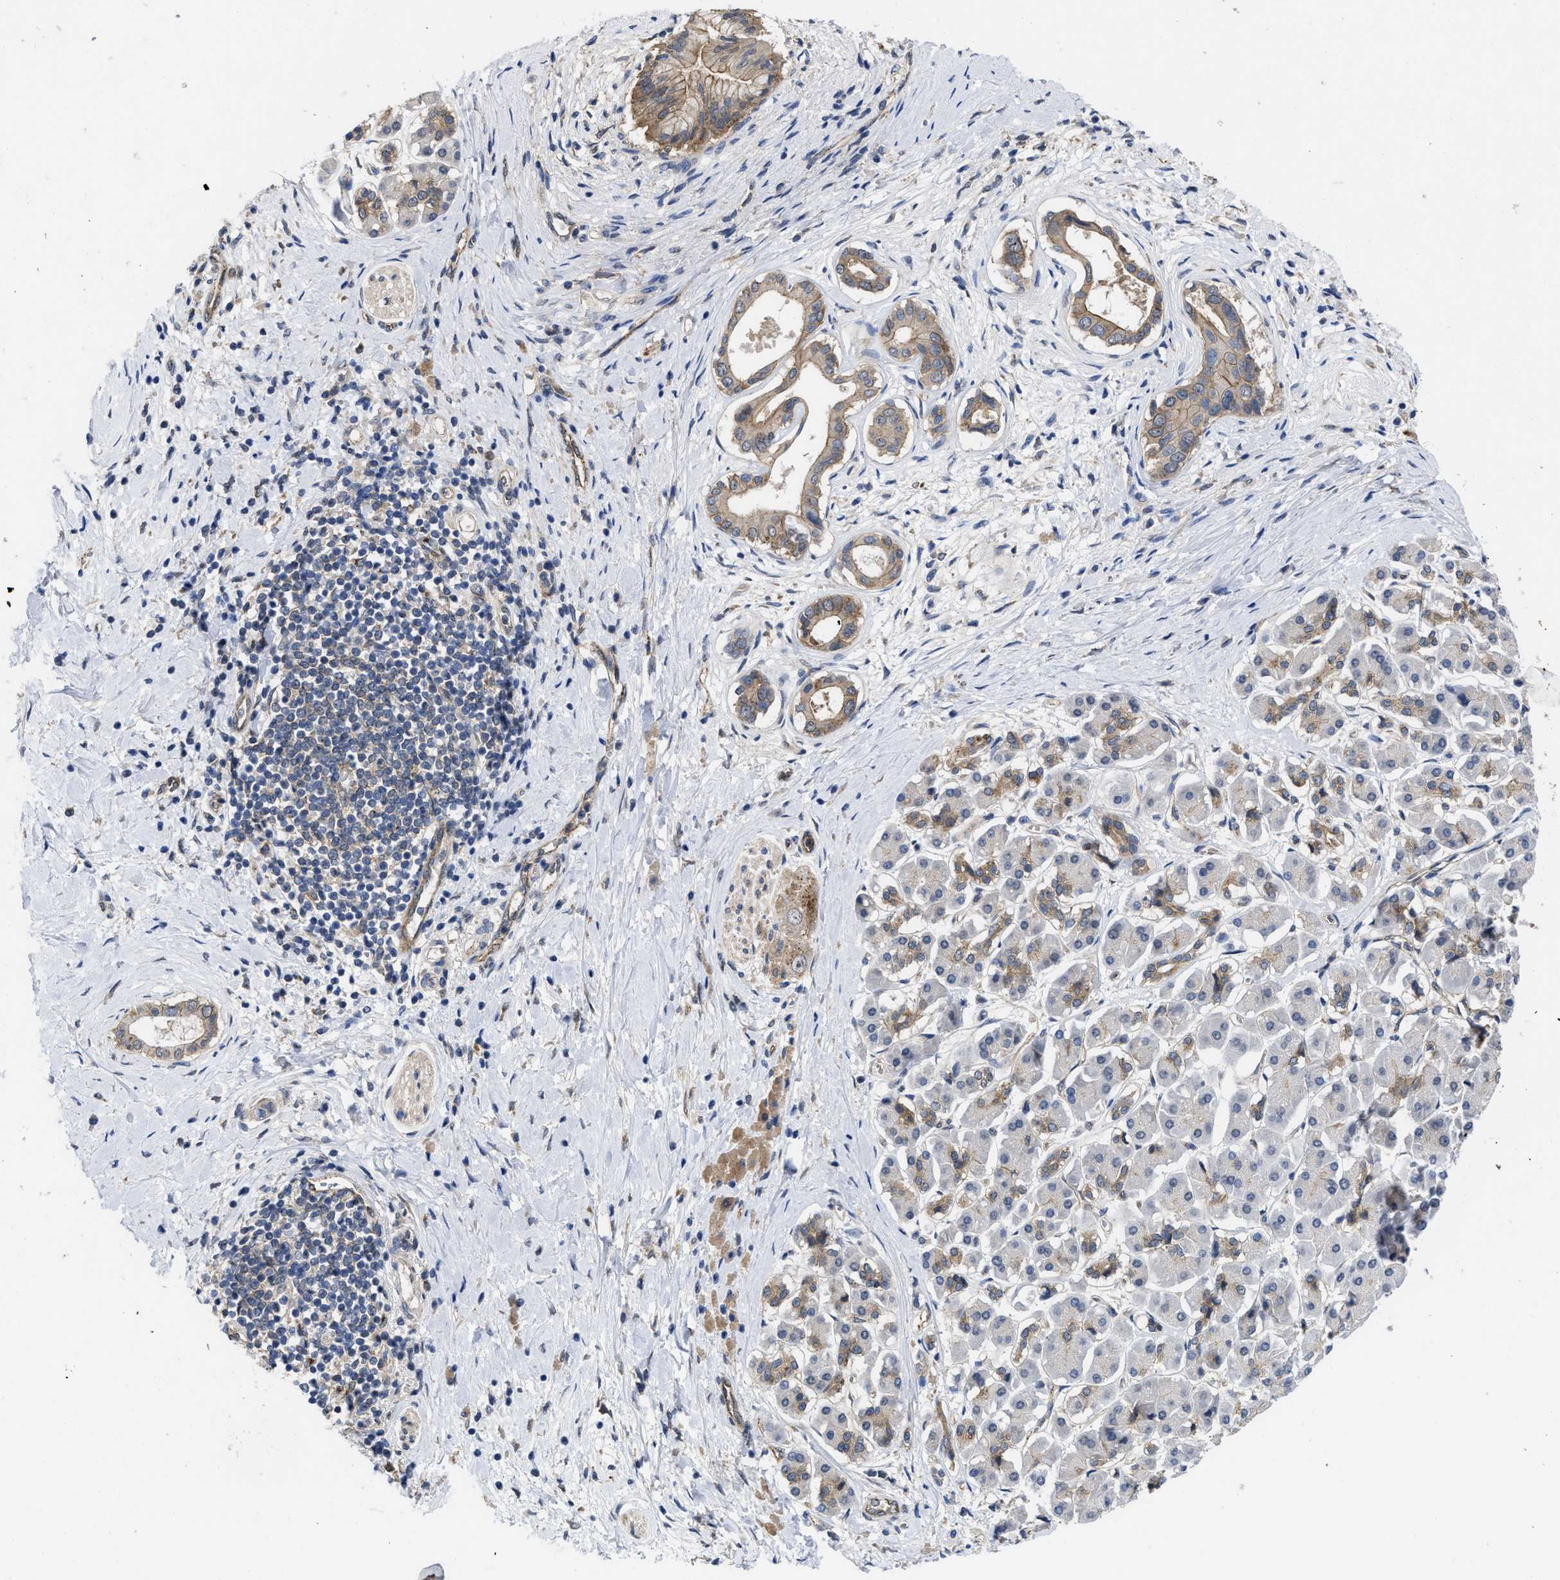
{"staining": {"intensity": "weak", "quantity": "25%-75%", "location": "cytoplasmic/membranous"}, "tissue": "pancreatic cancer", "cell_type": "Tumor cells", "image_type": "cancer", "snomed": [{"axis": "morphology", "description": "Adenocarcinoma, NOS"}, {"axis": "topography", "description": "Pancreas"}], "caption": "The histopathology image demonstrates immunohistochemical staining of pancreatic cancer. There is weak cytoplasmic/membranous expression is identified in about 25%-75% of tumor cells.", "gene": "PKD2", "patient": {"sex": "male", "age": 55}}